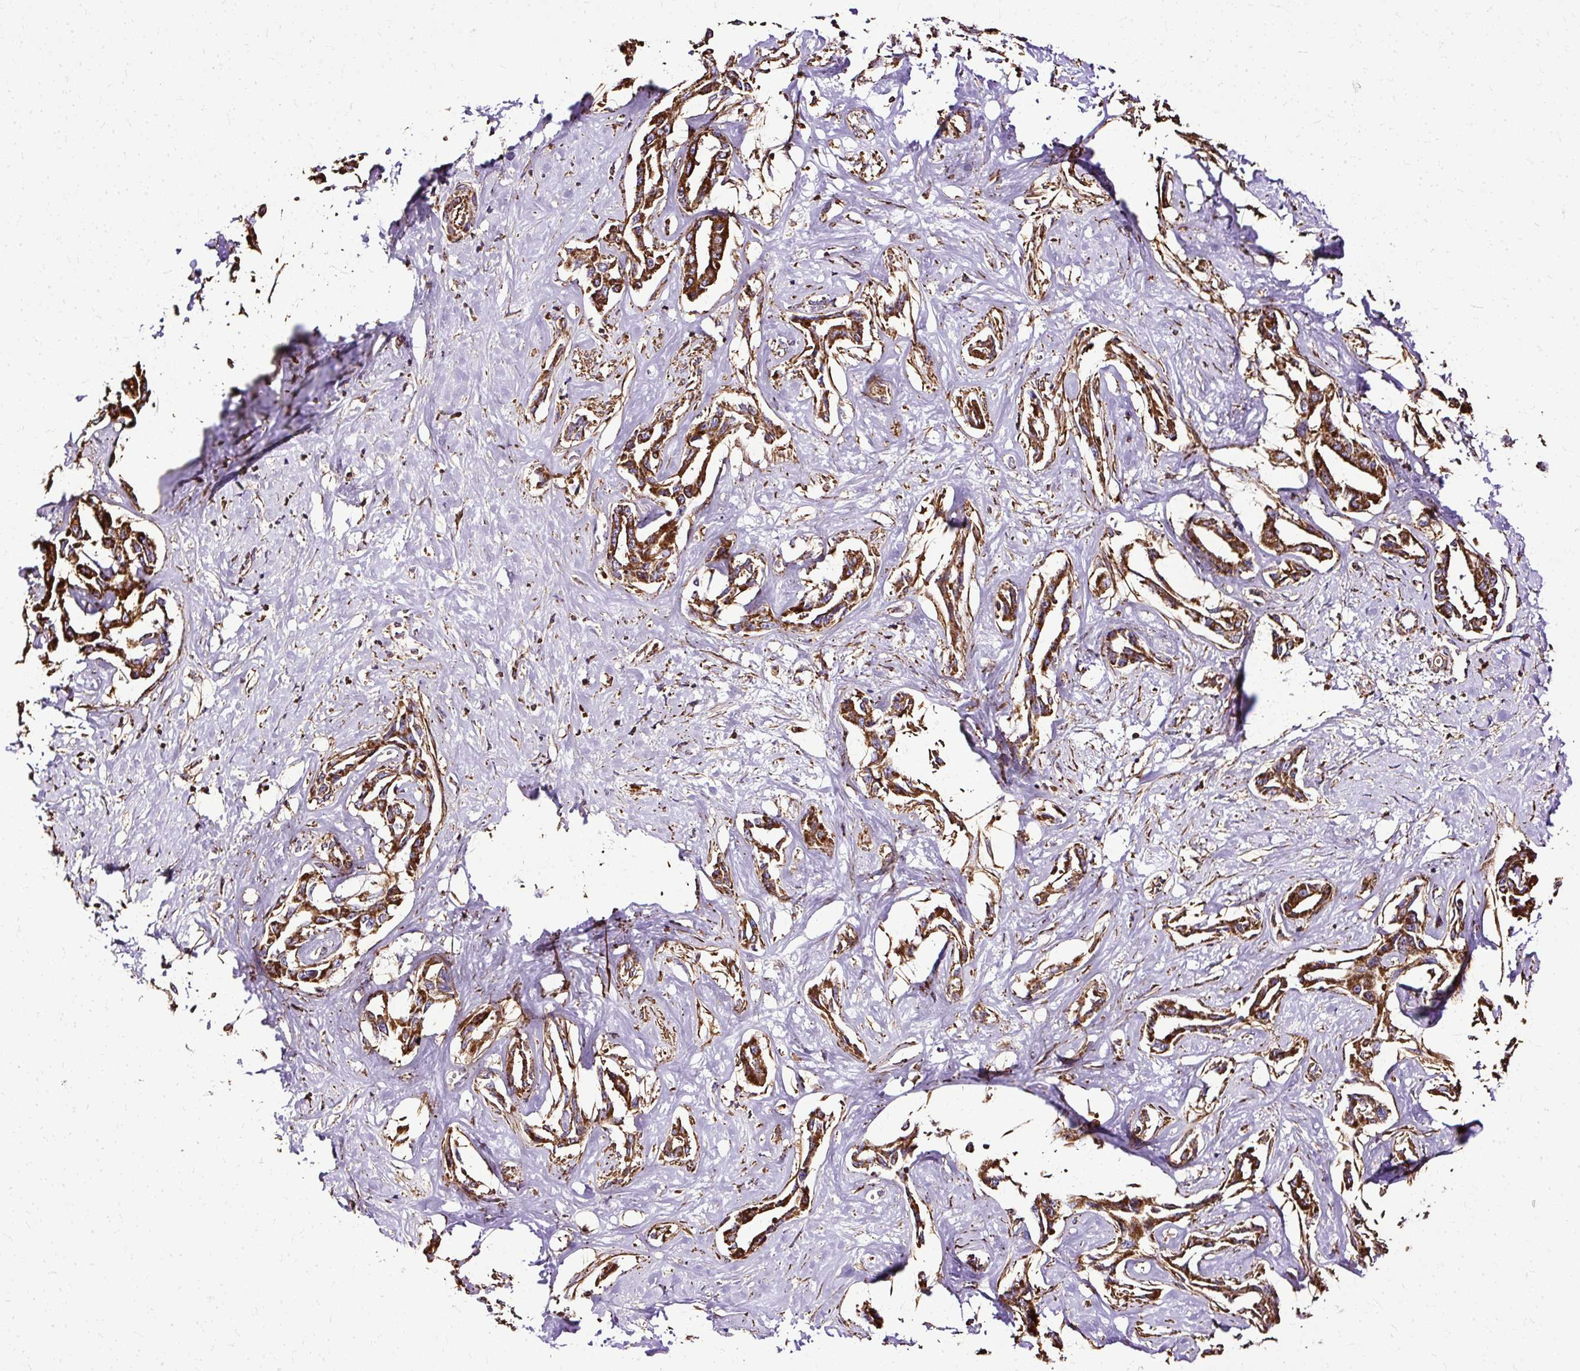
{"staining": {"intensity": "strong", "quantity": ">75%", "location": "cytoplasmic/membranous"}, "tissue": "liver cancer", "cell_type": "Tumor cells", "image_type": "cancer", "snomed": [{"axis": "morphology", "description": "Cholangiocarcinoma"}, {"axis": "topography", "description": "Liver"}], "caption": "Cholangiocarcinoma (liver) stained with DAB (3,3'-diaminobenzidine) immunohistochemistry (IHC) displays high levels of strong cytoplasmic/membranous staining in about >75% of tumor cells. The staining was performed using DAB to visualize the protein expression in brown, while the nuclei were stained in blue with hematoxylin (Magnification: 20x).", "gene": "KLHL11", "patient": {"sex": "male", "age": 59}}